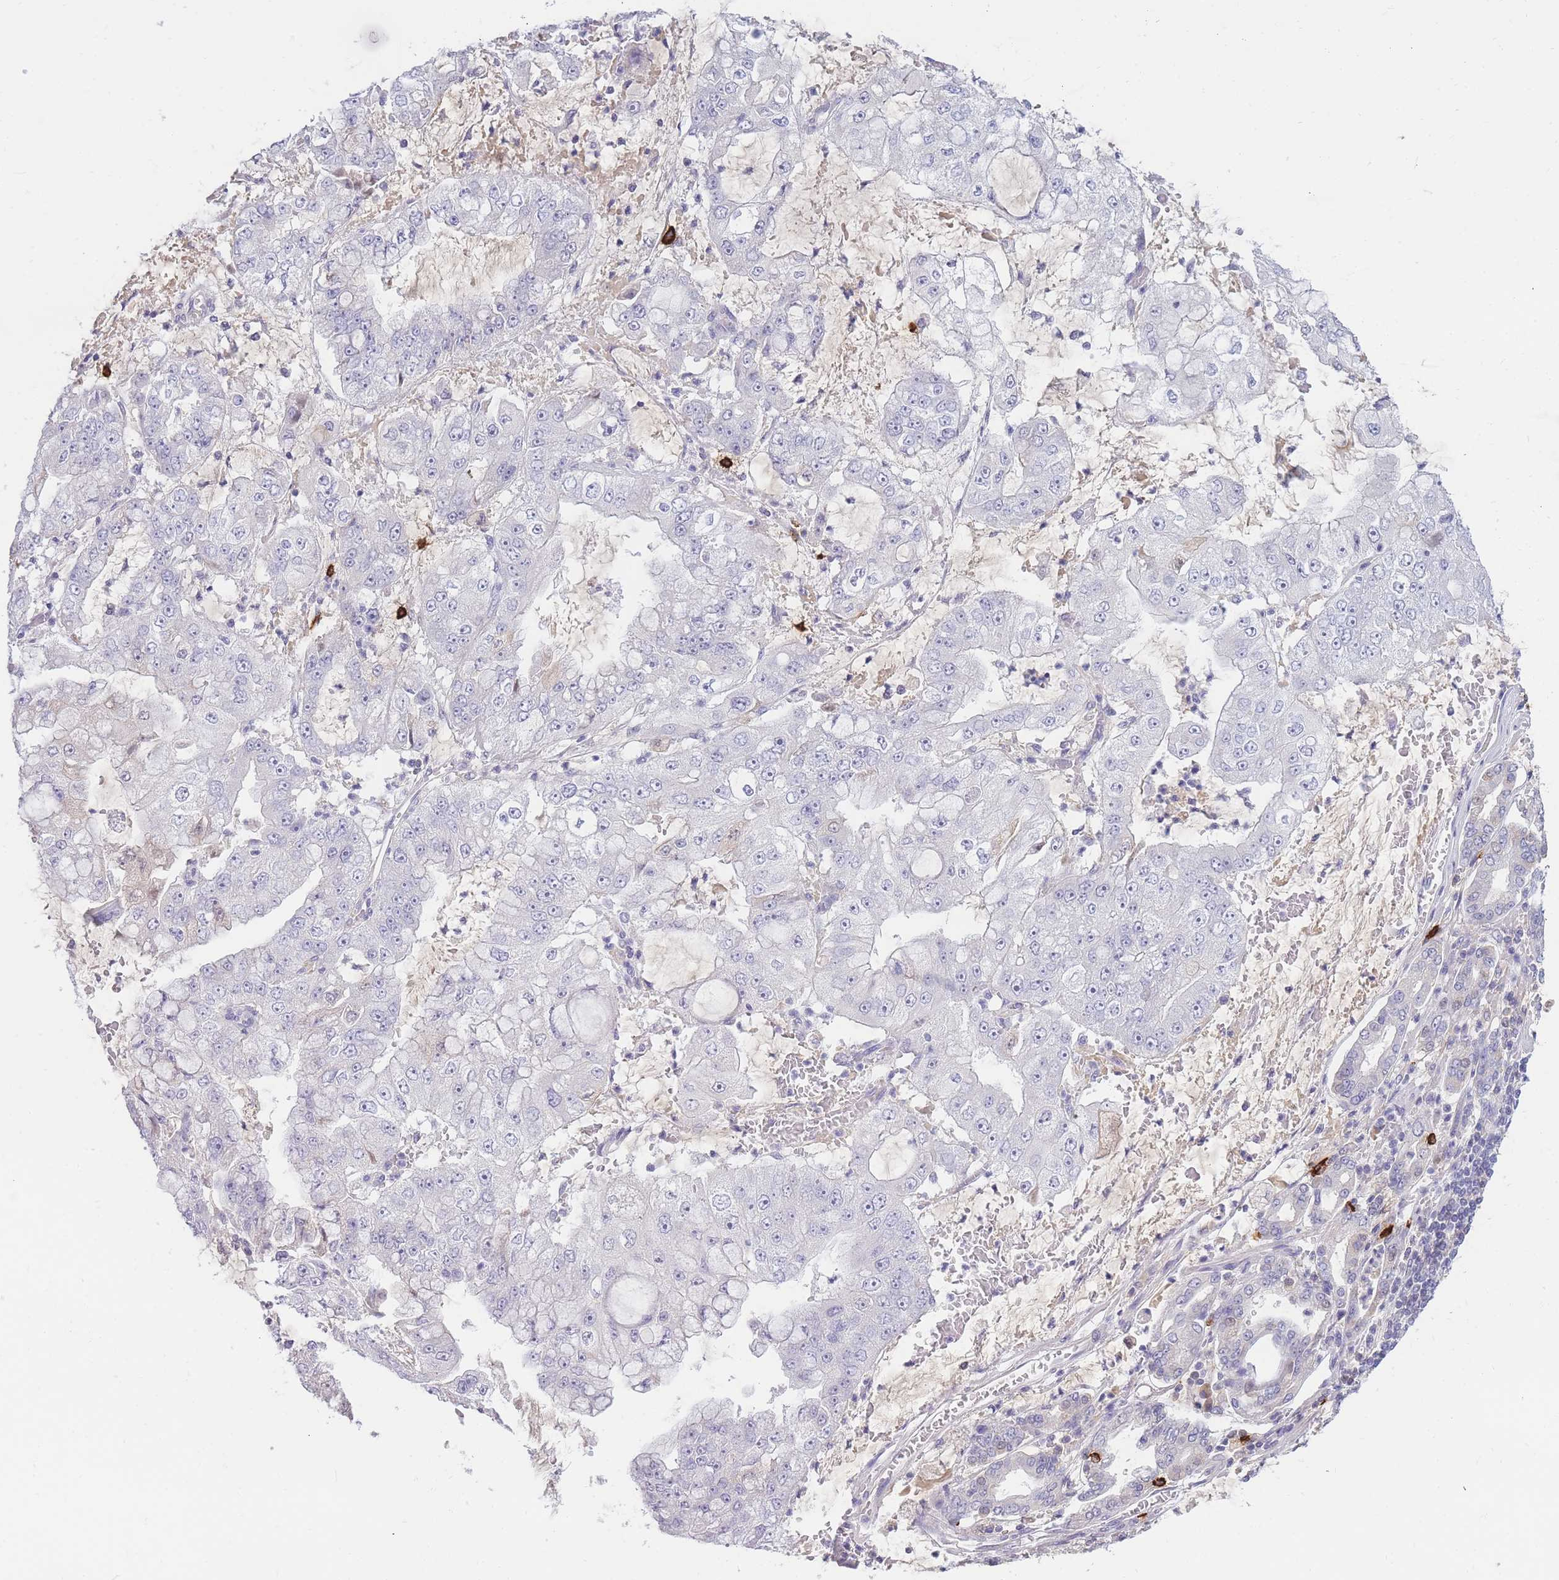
{"staining": {"intensity": "negative", "quantity": "none", "location": "none"}, "tissue": "stomach cancer", "cell_type": "Tumor cells", "image_type": "cancer", "snomed": [{"axis": "morphology", "description": "Adenocarcinoma, NOS"}, {"axis": "topography", "description": "Stomach"}], "caption": "The histopathology image exhibits no significant staining in tumor cells of stomach cancer (adenocarcinoma).", "gene": "TPSD1", "patient": {"sex": "male", "age": 76}}